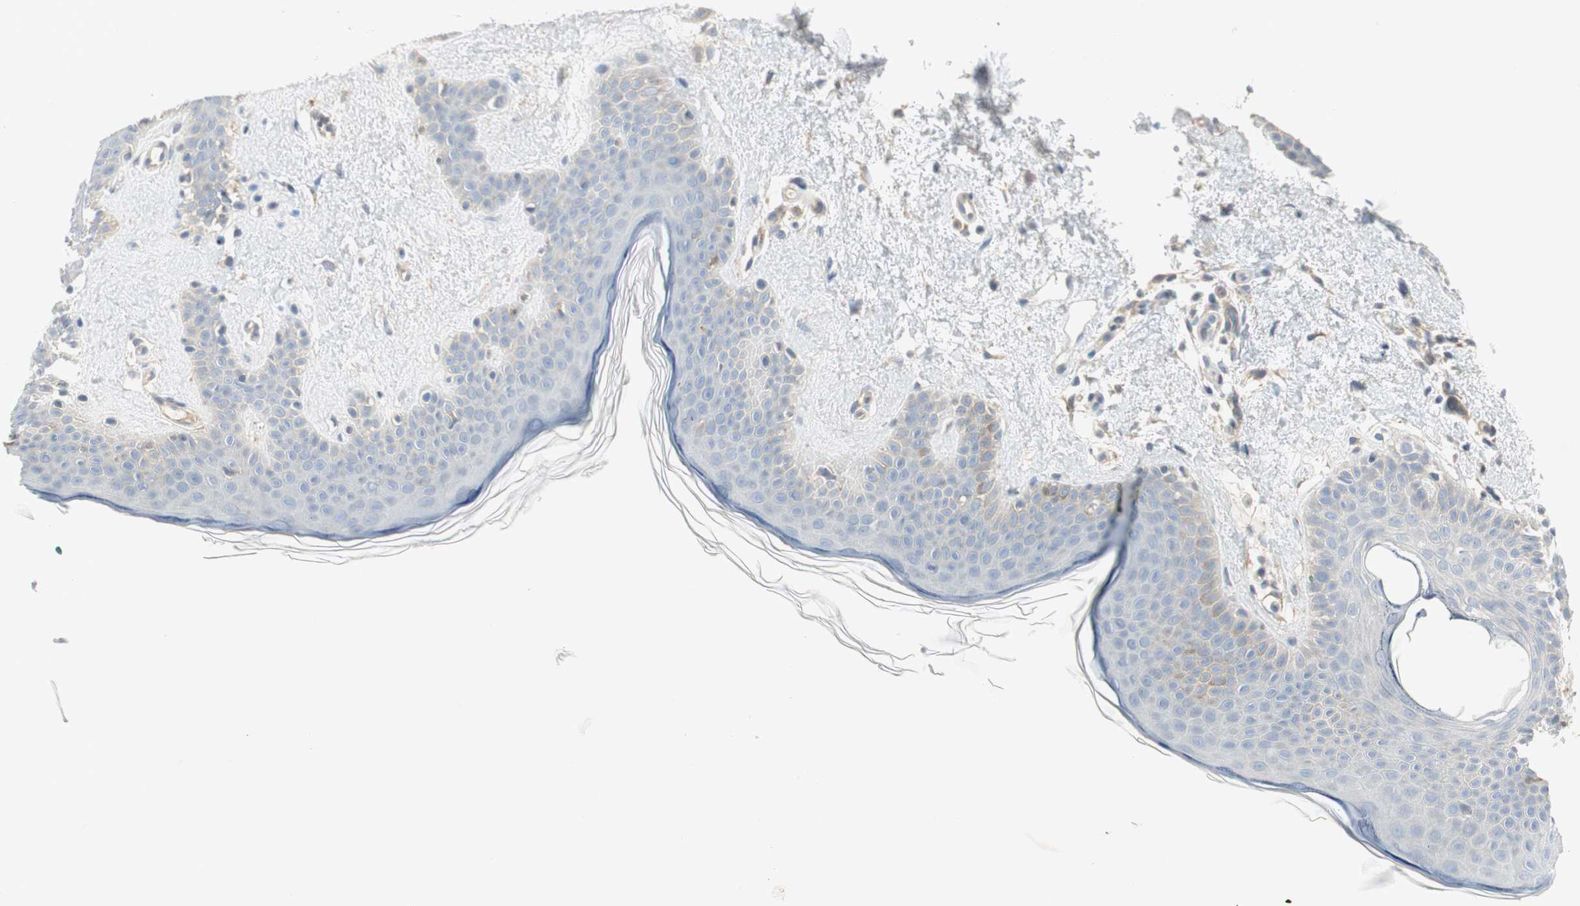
{"staining": {"intensity": "weak", "quantity": ">75%", "location": "cytoplasmic/membranous"}, "tissue": "skin", "cell_type": "Fibroblasts", "image_type": "normal", "snomed": [{"axis": "morphology", "description": "Normal tissue, NOS"}, {"axis": "topography", "description": "Skin"}], "caption": "A high-resolution micrograph shows immunohistochemistry (IHC) staining of normal skin, which shows weak cytoplasmic/membranous staining in about >75% of fibroblasts. (Brightfield microscopy of DAB IHC at high magnification).", "gene": "STON1", "patient": {"sex": "female", "age": 56}}